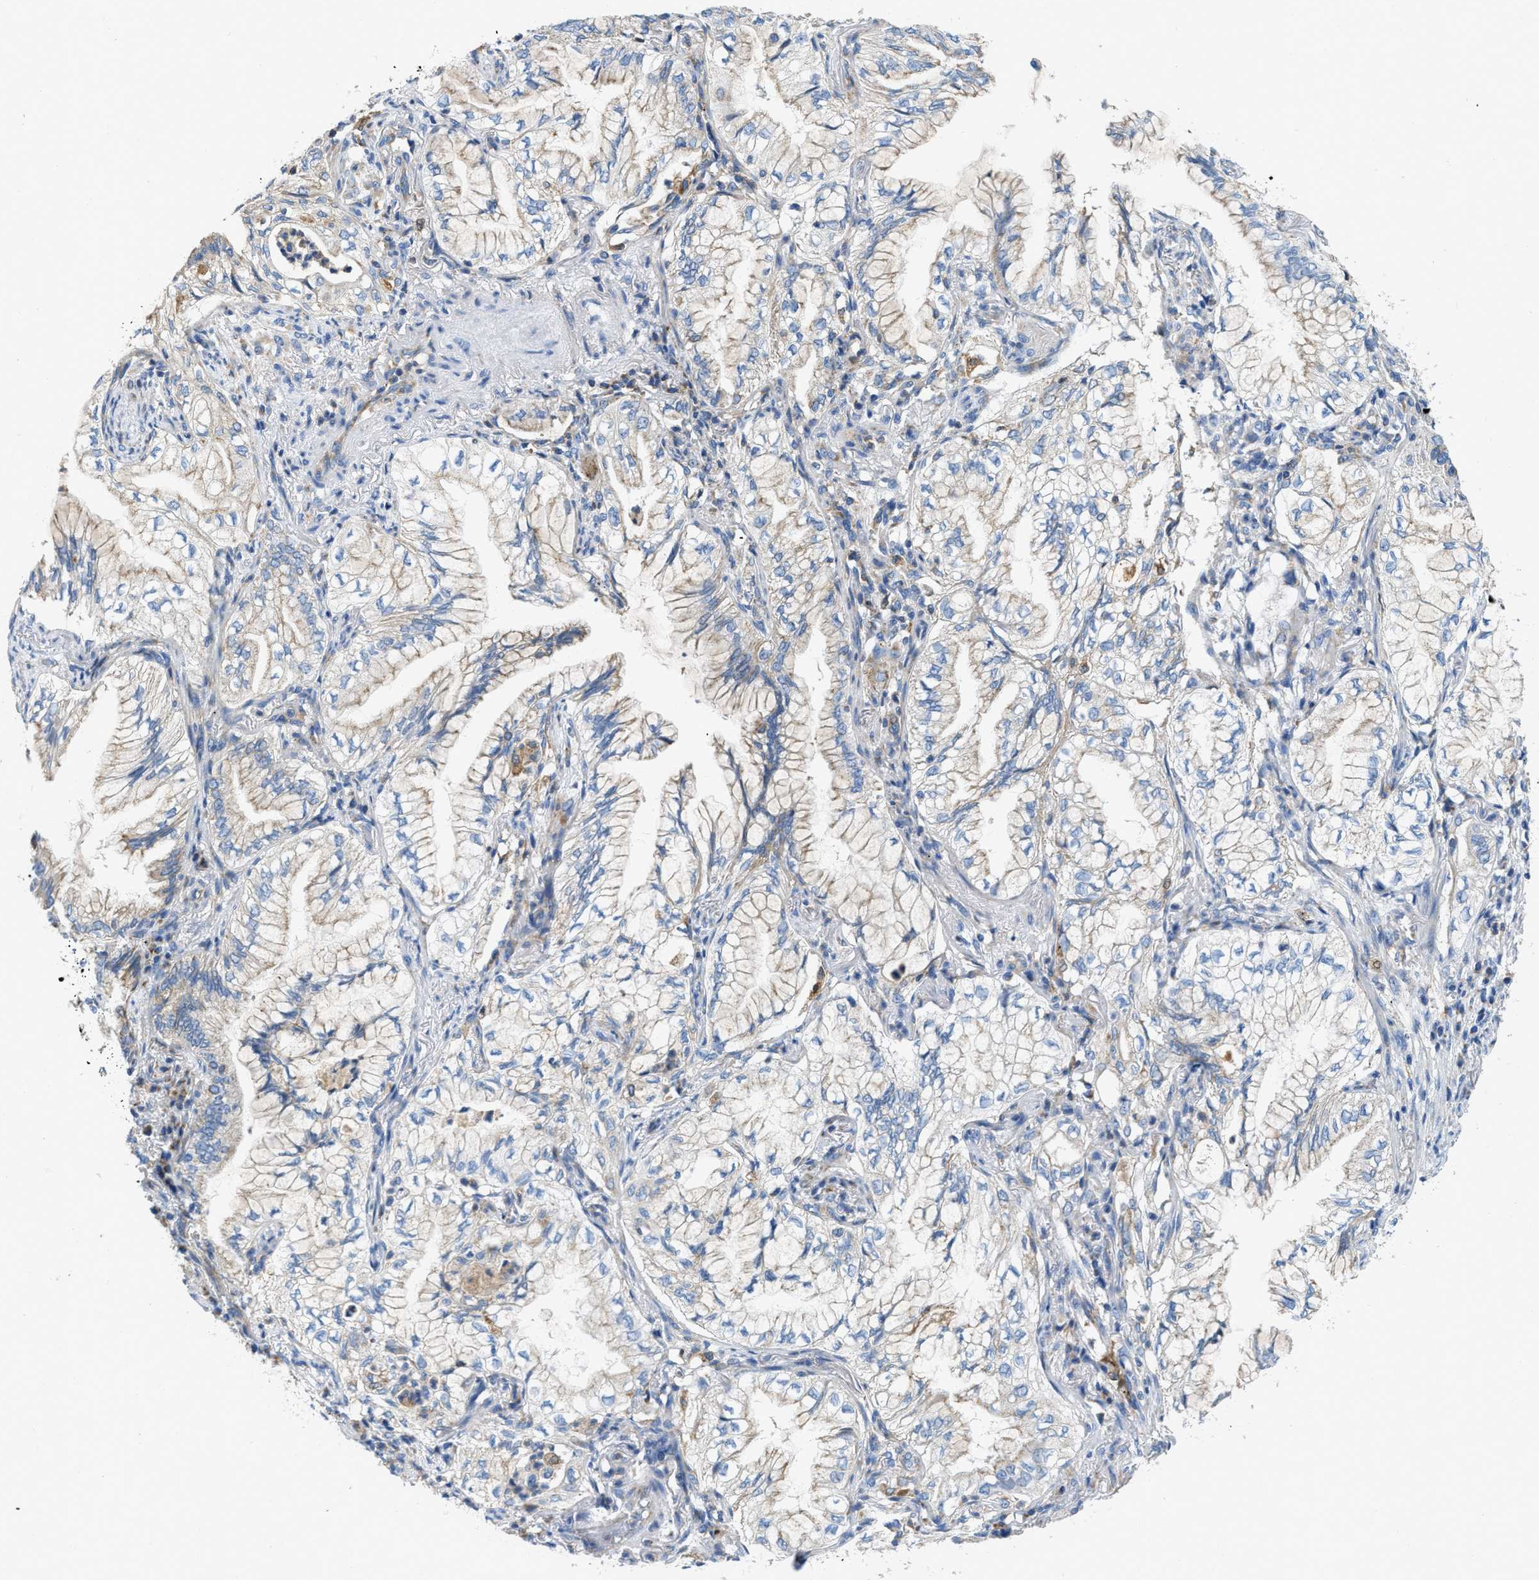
{"staining": {"intensity": "weak", "quantity": "<25%", "location": "cytoplasmic/membranous"}, "tissue": "lung cancer", "cell_type": "Tumor cells", "image_type": "cancer", "snomed": [{"axis": "morphology", "description": "Adenocarcinoma, NOS"}, {"axis": "topography", "description": "Lung"}], "caption": "This is an immunohistochemistry micrograph of human lung cancer. There is no expression in tumor cells.", "gene": "SLC25A13", "patient": {"sex": "female", "age": 70}}